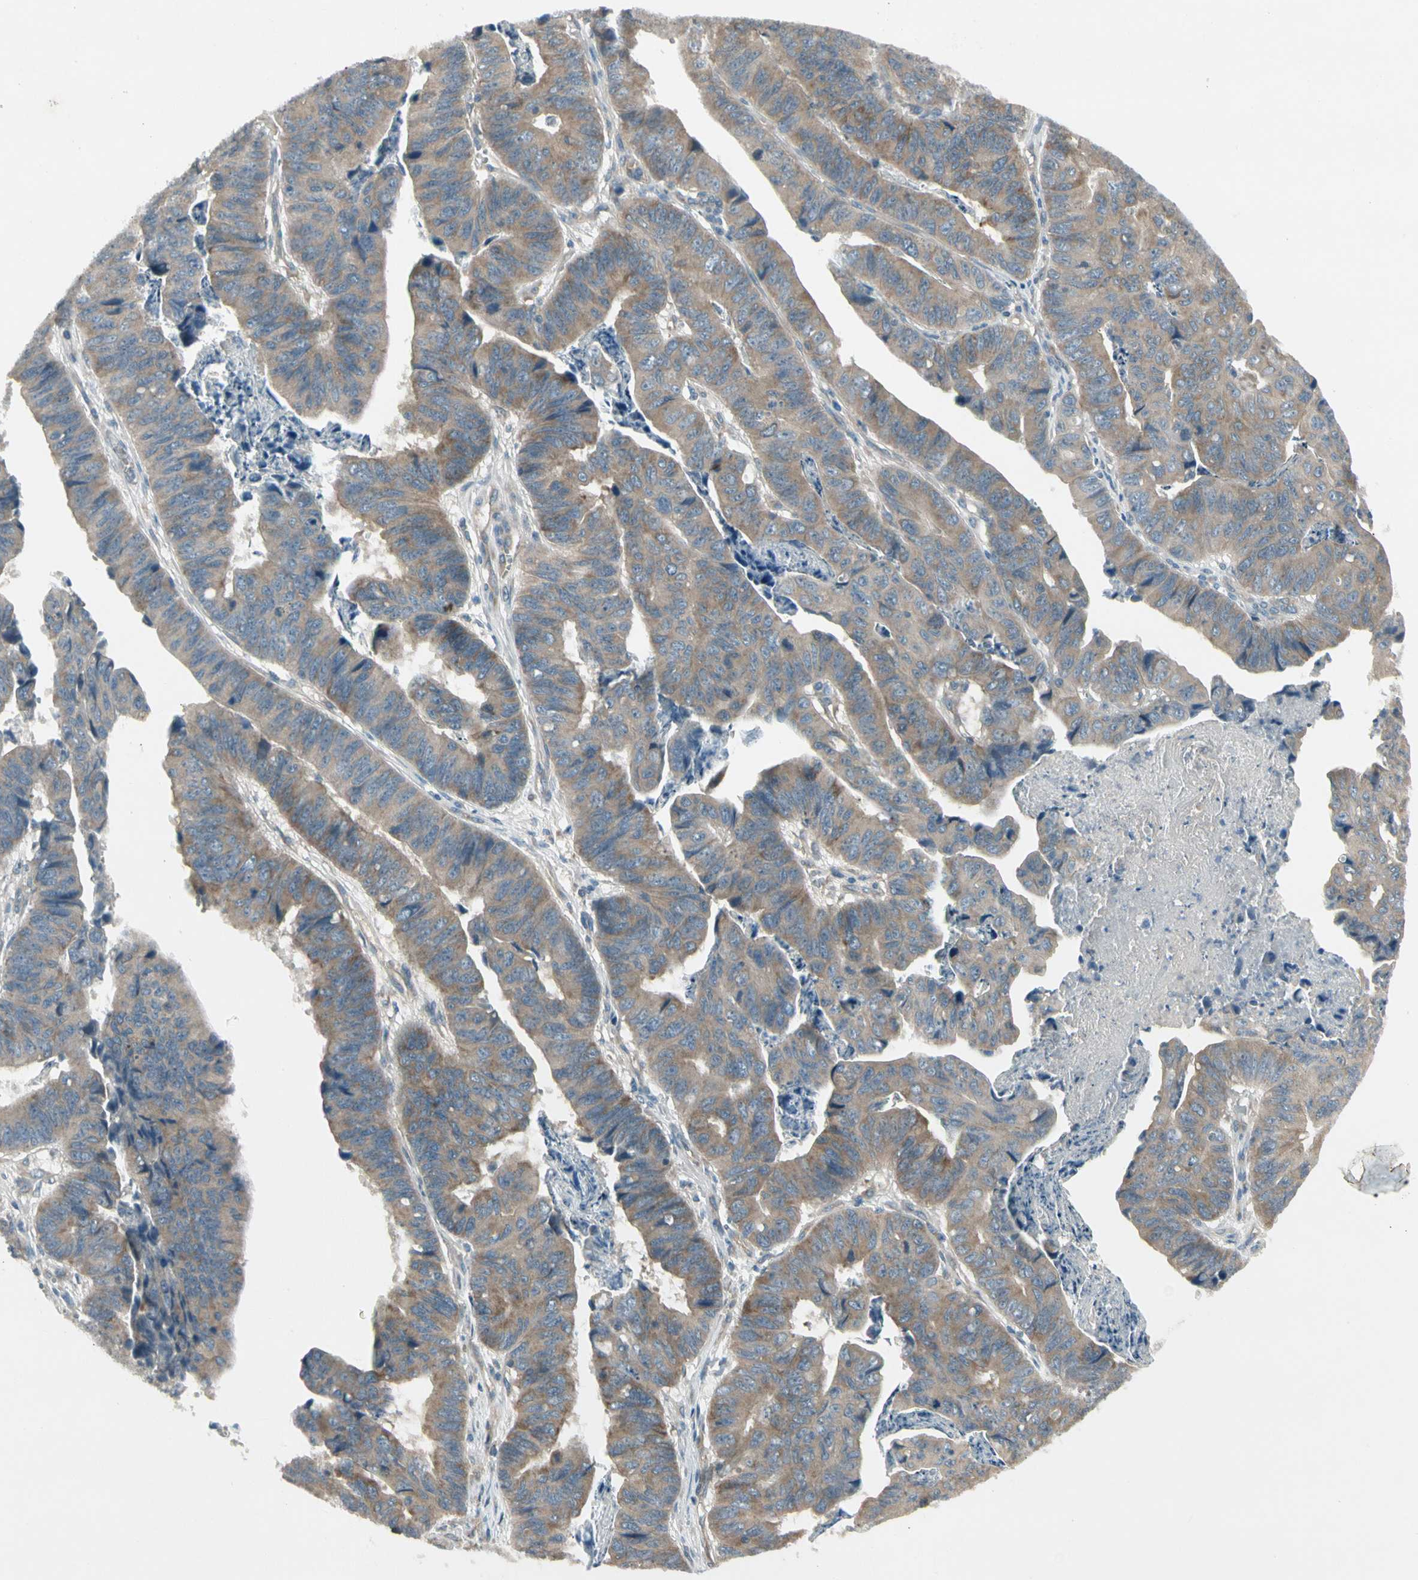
{"staining": {"intensity": "moderate", "quantity": ">75%", "location": "cytoplasmic/membranous"}, "tissue": "stomach cancer", "cell_type": "Tumor cells", "image_type": "cancer", "snomed": [{"axis": "morphology", "description": "Adenocarcinoma, NOS"}, {"axis": "topography", "description": "Stomach, lower"}], "caption": "A high-resolution photomicrograph shows immunohistochemistry (IHC) staining of stomach cancer, which demonstrates moderate cytoplasmic/membranous positivity in about >75% of tumor cells. (Stains: DAB in brown, nuclei in blue, Microscopy: brightfield microscopy at high magnification).", "gene": "PANK2", "patient": {"sex": "male", "age": 77}}